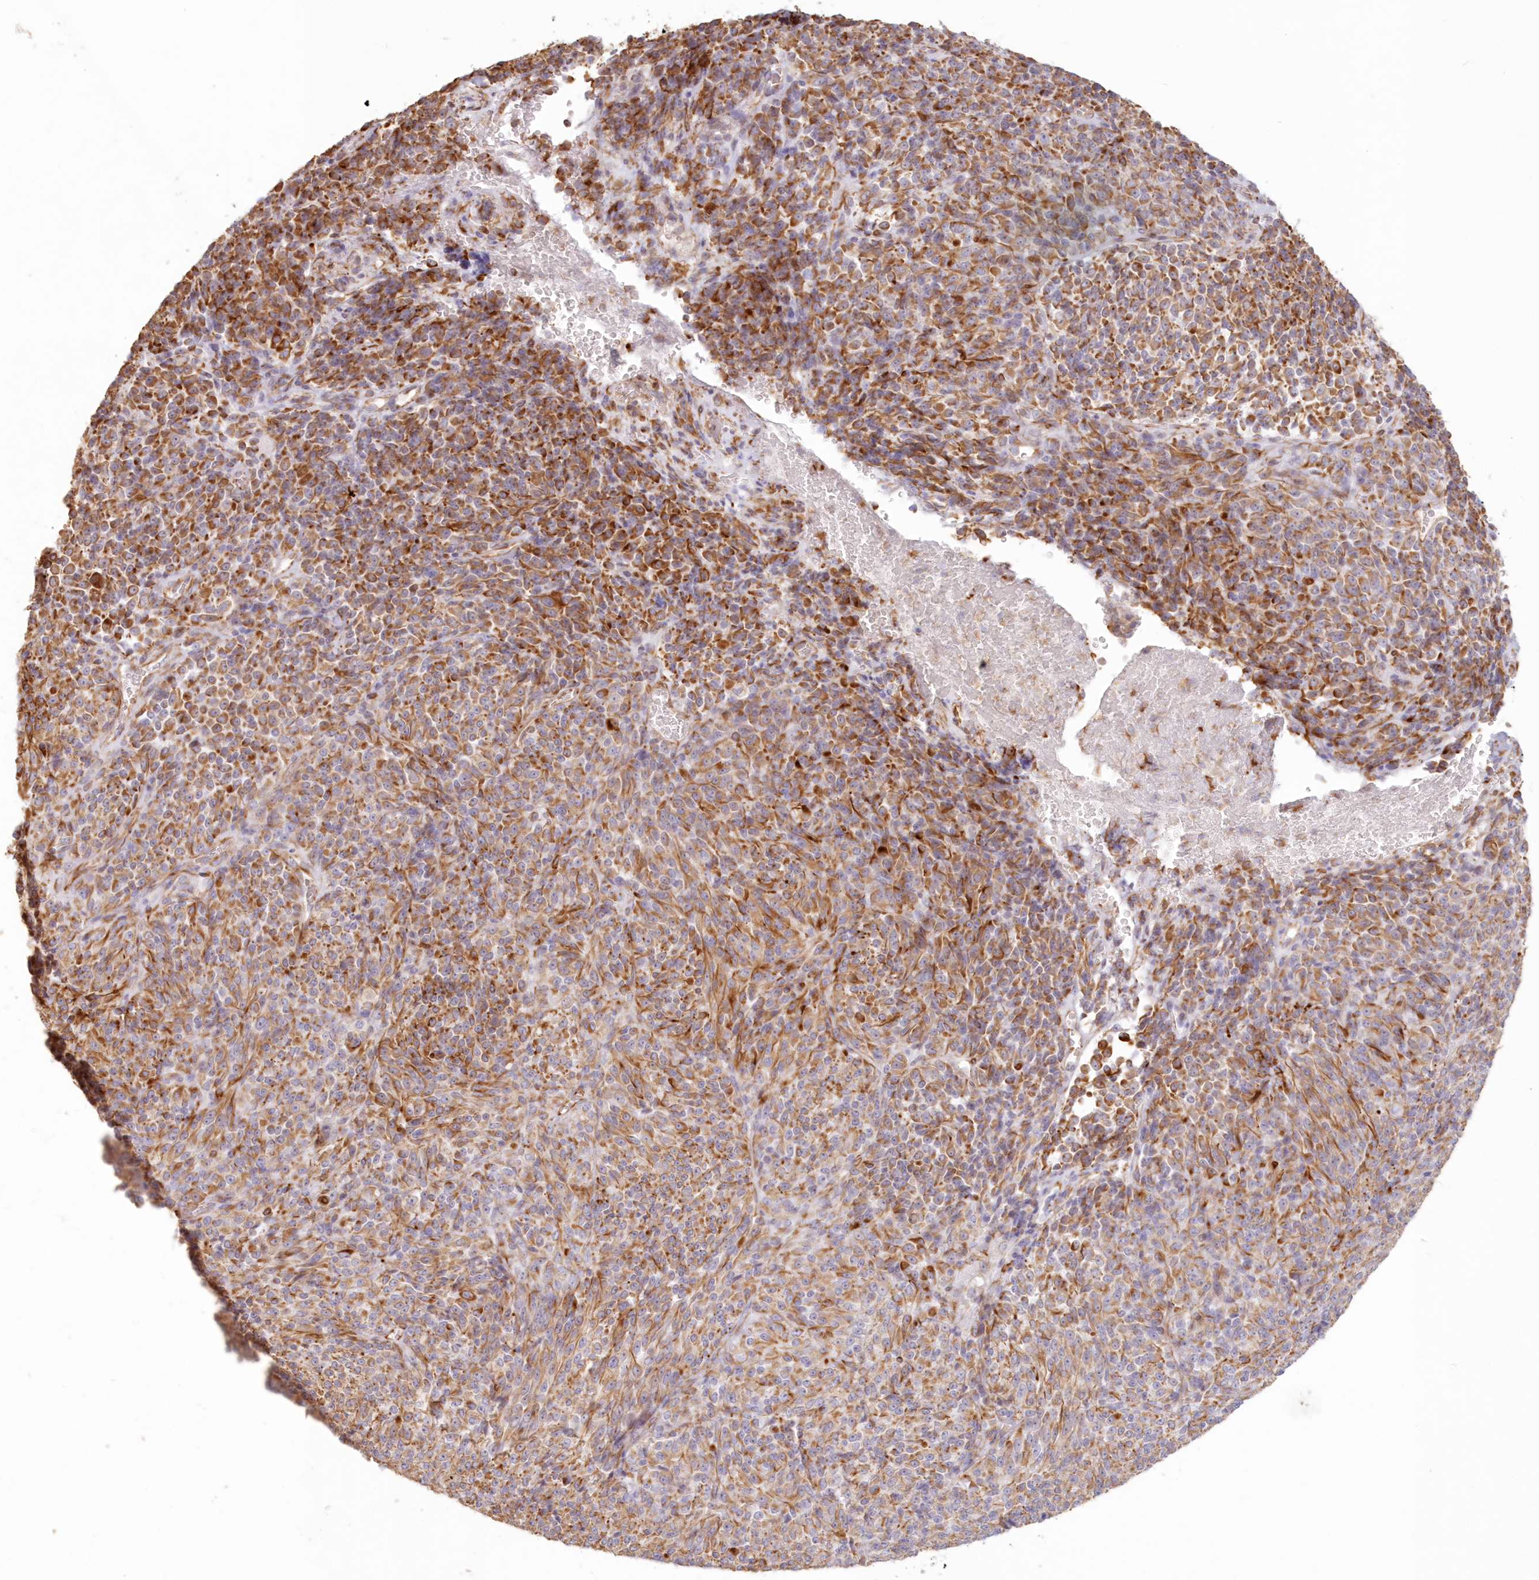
{"staining": {"intensity": "strong", "quantity": ">75%", "location": "cytoplasmic/membranous"}, "tissue": "melanoma", "cell_type": "Tumor cells", "image_type": "cancer", "snomed": [{"axis": "morphology", "description": "Malignant melanoma, Metastatic site"}, {"axis": "topography", "description": "Brain"}], "caption": "Malignant melanoma (metastatic site) stained with a protein marker demonstrates strong staining in tumor cells.", "gene": "DMRTB1", "patient": {"sex": "female", "age": 56}}